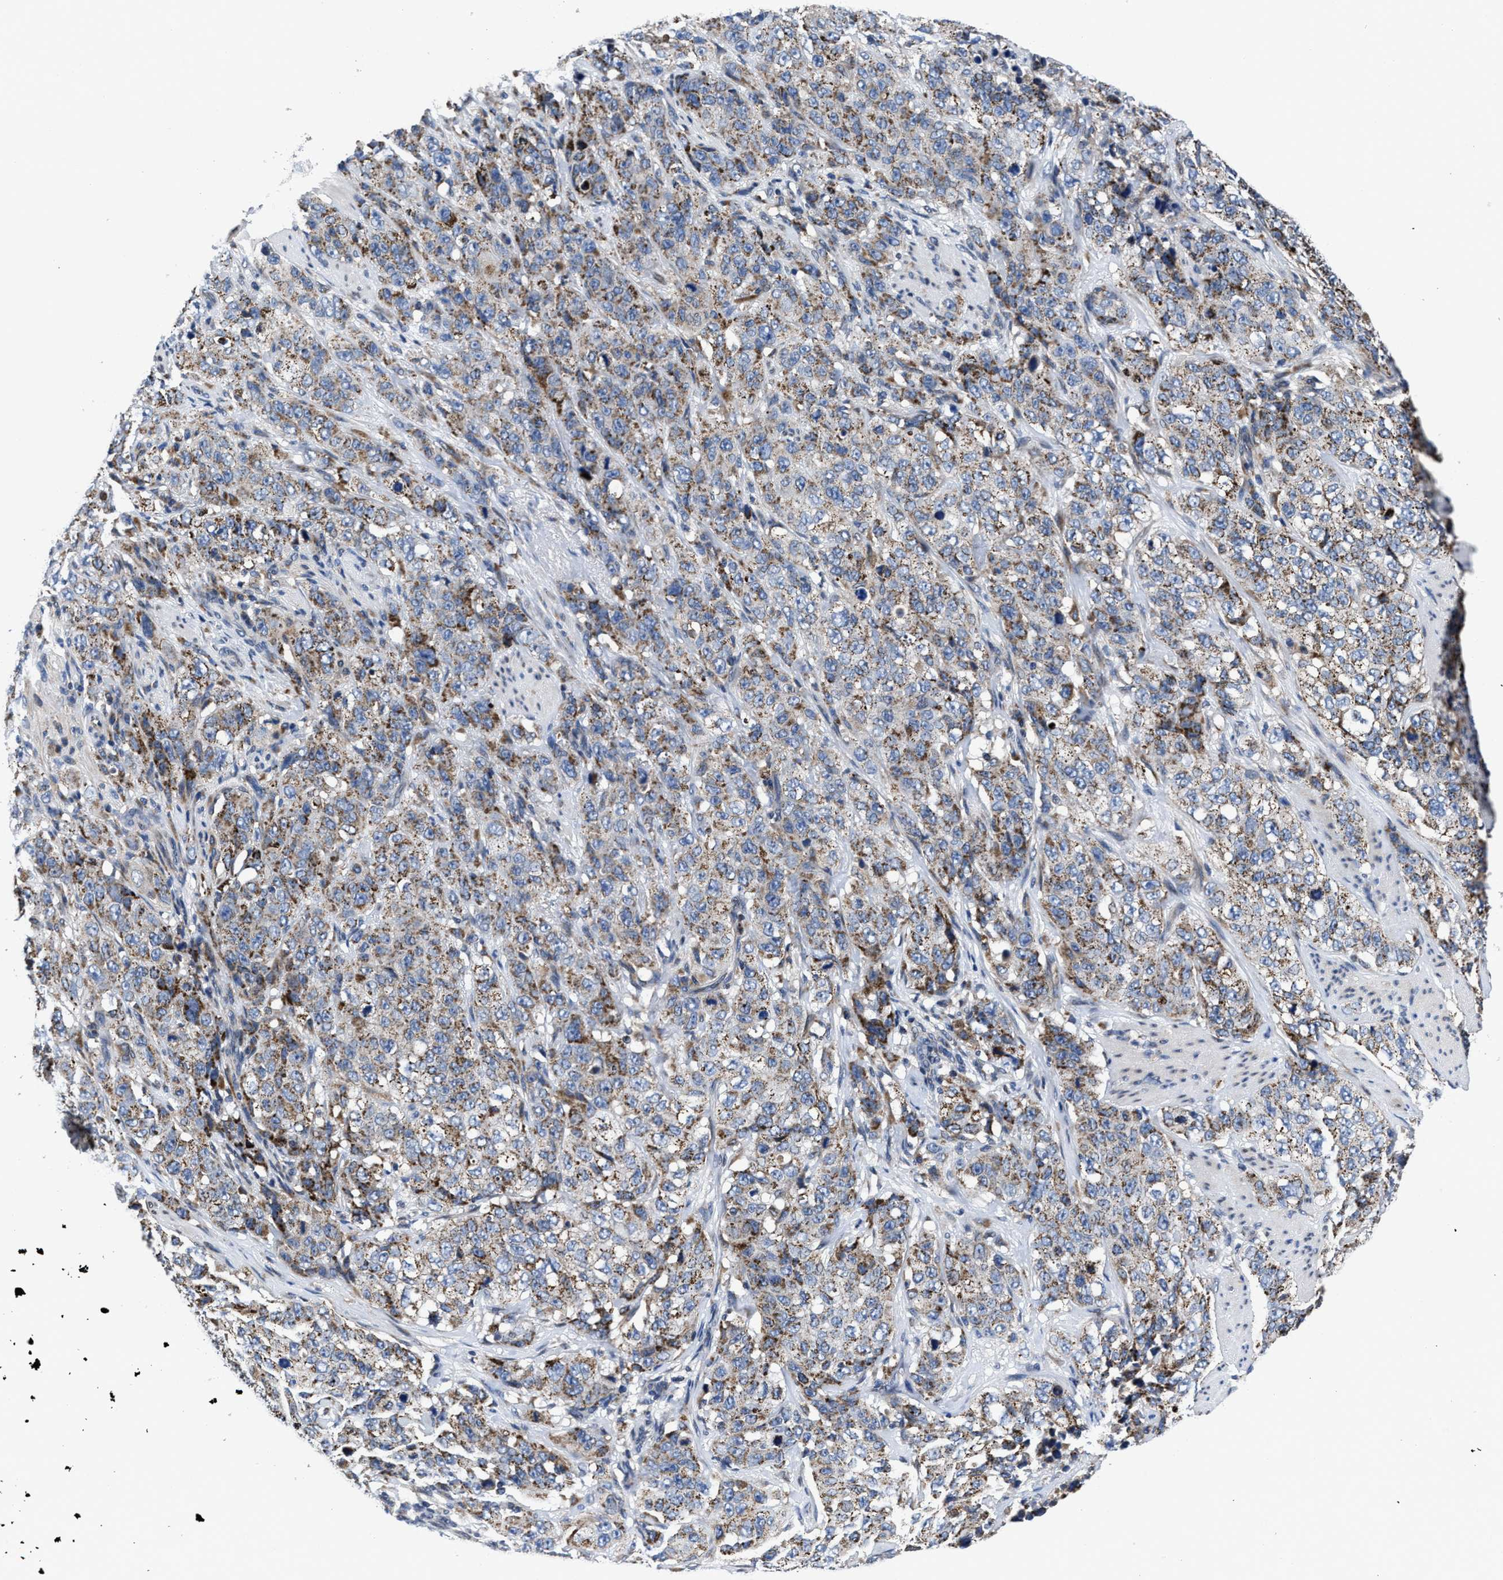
{"staining": {"intensity": "moderate", "quantity": ">75%", "location": "cytoplasmic/membranous"}, "tissue": "stomach cancer", "cell_type": "Tumor cells", "image_type": "cancer", "snomed": [{"axis": "morphology", "description": "Adenocarcinoma, NOS"}, {"axis": "topography", "description": "Stomach"}], "caption": "The photomicrograph shows staining of adenocarcinoma (stomach), revealing moderate cytoplasmic/membranous protein expression (brown color) within tumor cells.", "gene": "CACNA1D", "patient": {"sex": "male", "age": 48}}